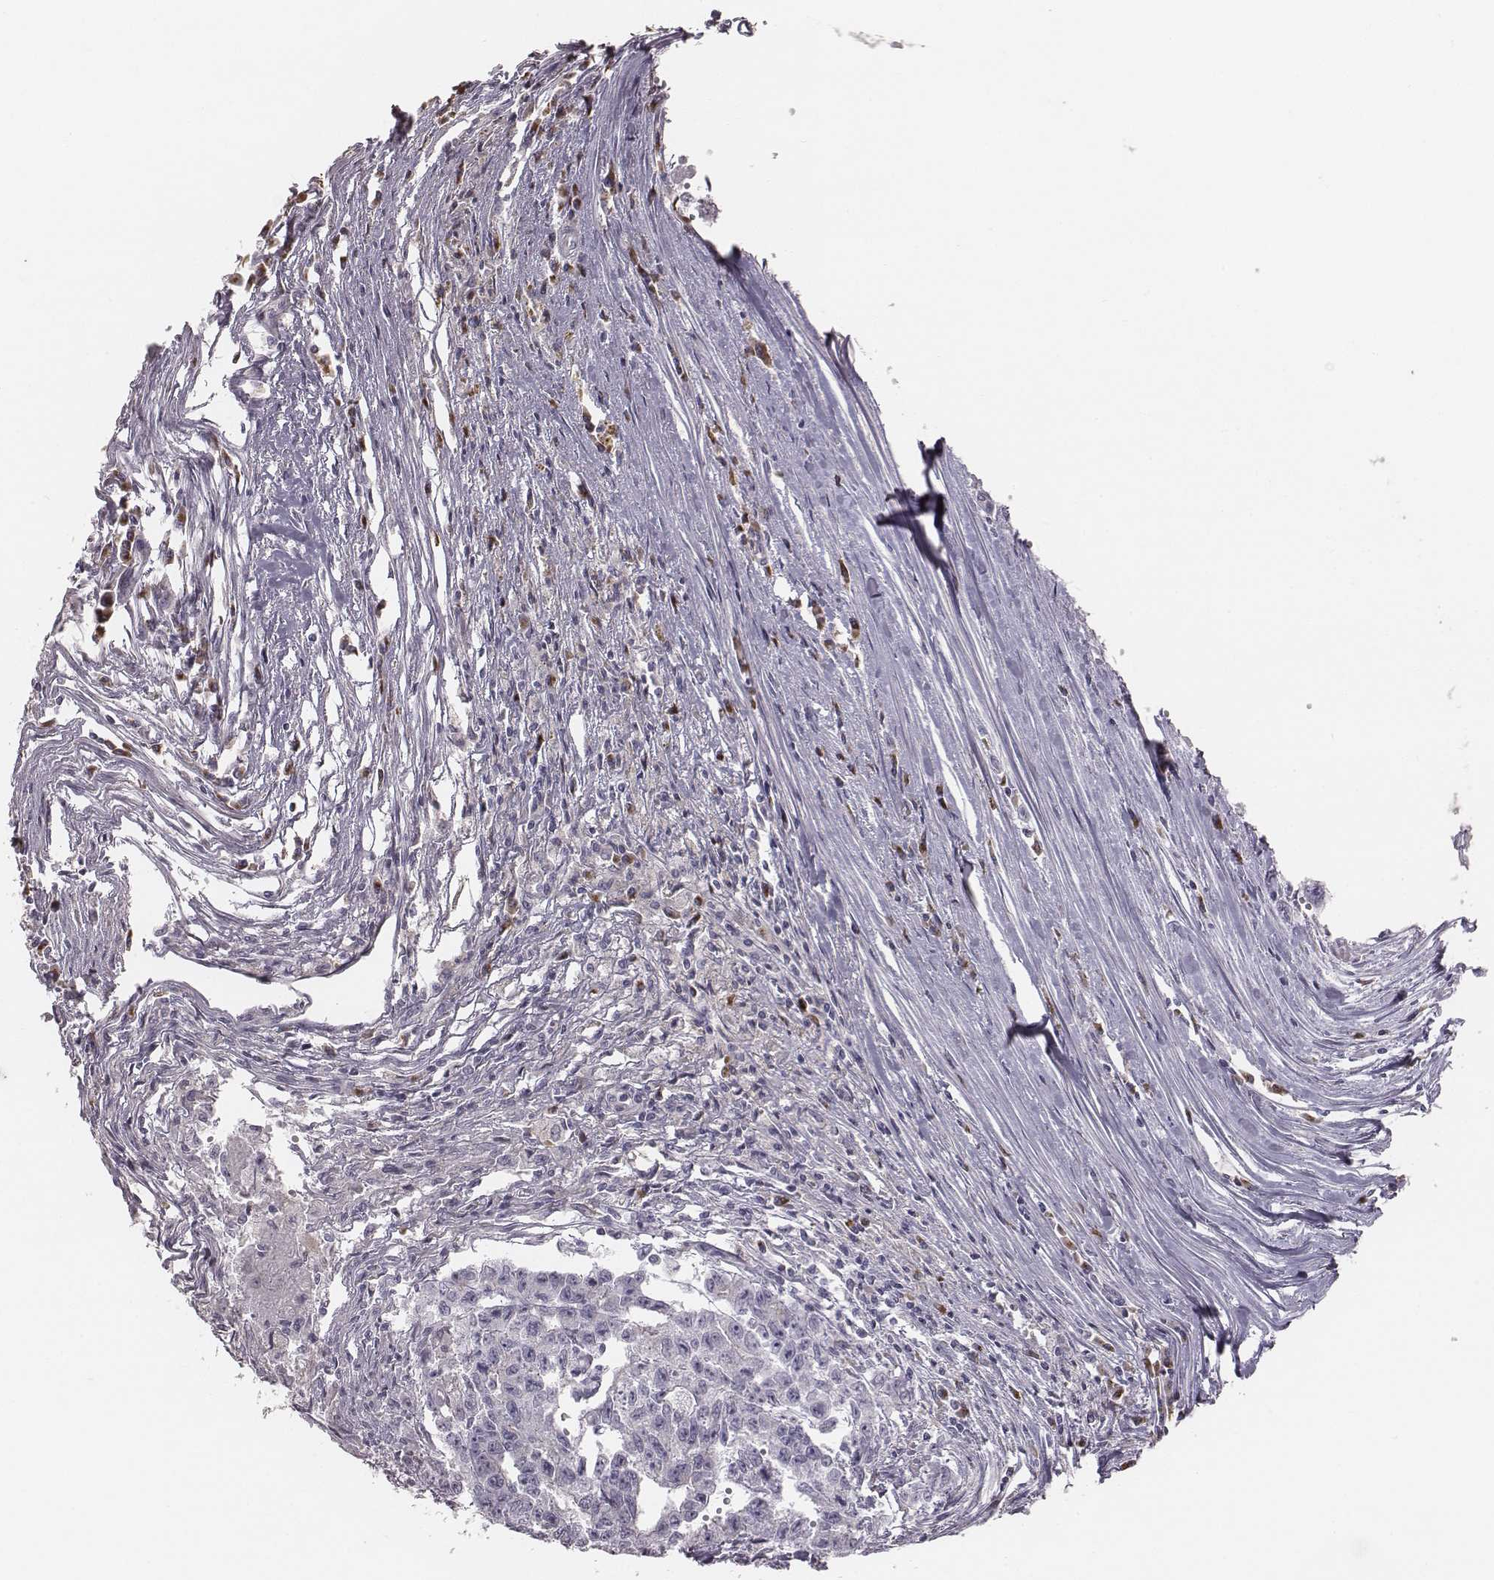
{"staining": {"intensity": "negative", "quantity": "none", "location": "none"}, "tissue": "testis cancer", "cell_type": "Tumor cells", "image_type": "cancer", "snomed": [{"axis": "morphology", "description": "Carcinoma, Embryonal, NOS"}, {"axis": "morphology", "description": "Teratoma, malignant, NOS"}, {"axis": "topography", "description": "Testis"}], "caption": "There is no significant expression in tumor cells of testis embryonal carcinoma.", "gene": "C6orf58", "patient": {"sex": "male", "age": 24}}